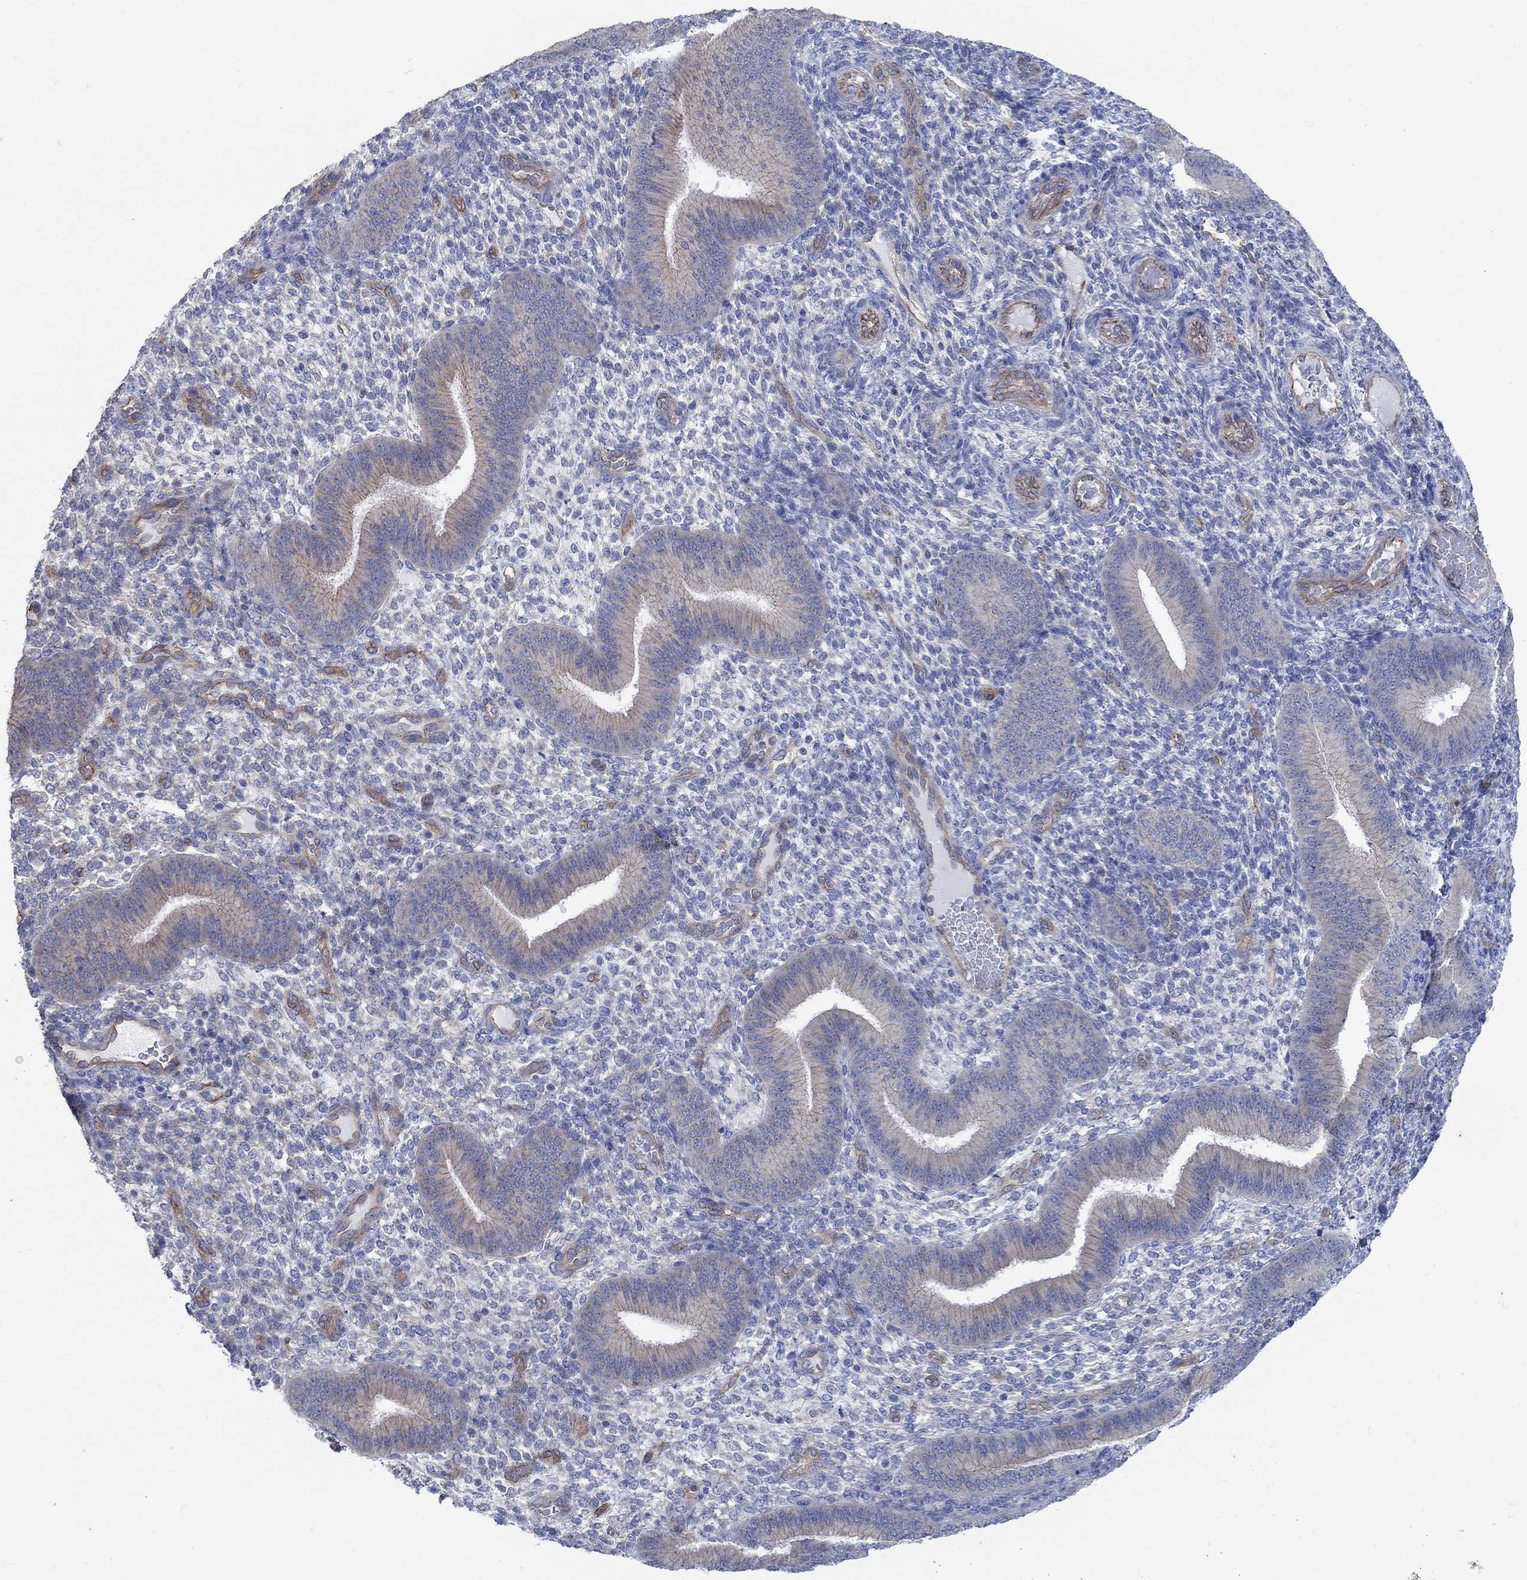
{"staining": {"intensity": "negative", "quantity": "none", "location": "none"}, "tissue": "endometrium", "cell_type": "Cells in endometrial stroma", "image_type": "normal", "snomed": [{"axis": "morphology", "description": "Normal tissue, NOS"}, {"axis": "topography", "description": "Endometrium"}], "caption": "Cells in endometrial stroma show no significant protein staining in normal endometrium.", "gene": "TMEM198", "patient": {"sex": "female", "age": 39}}